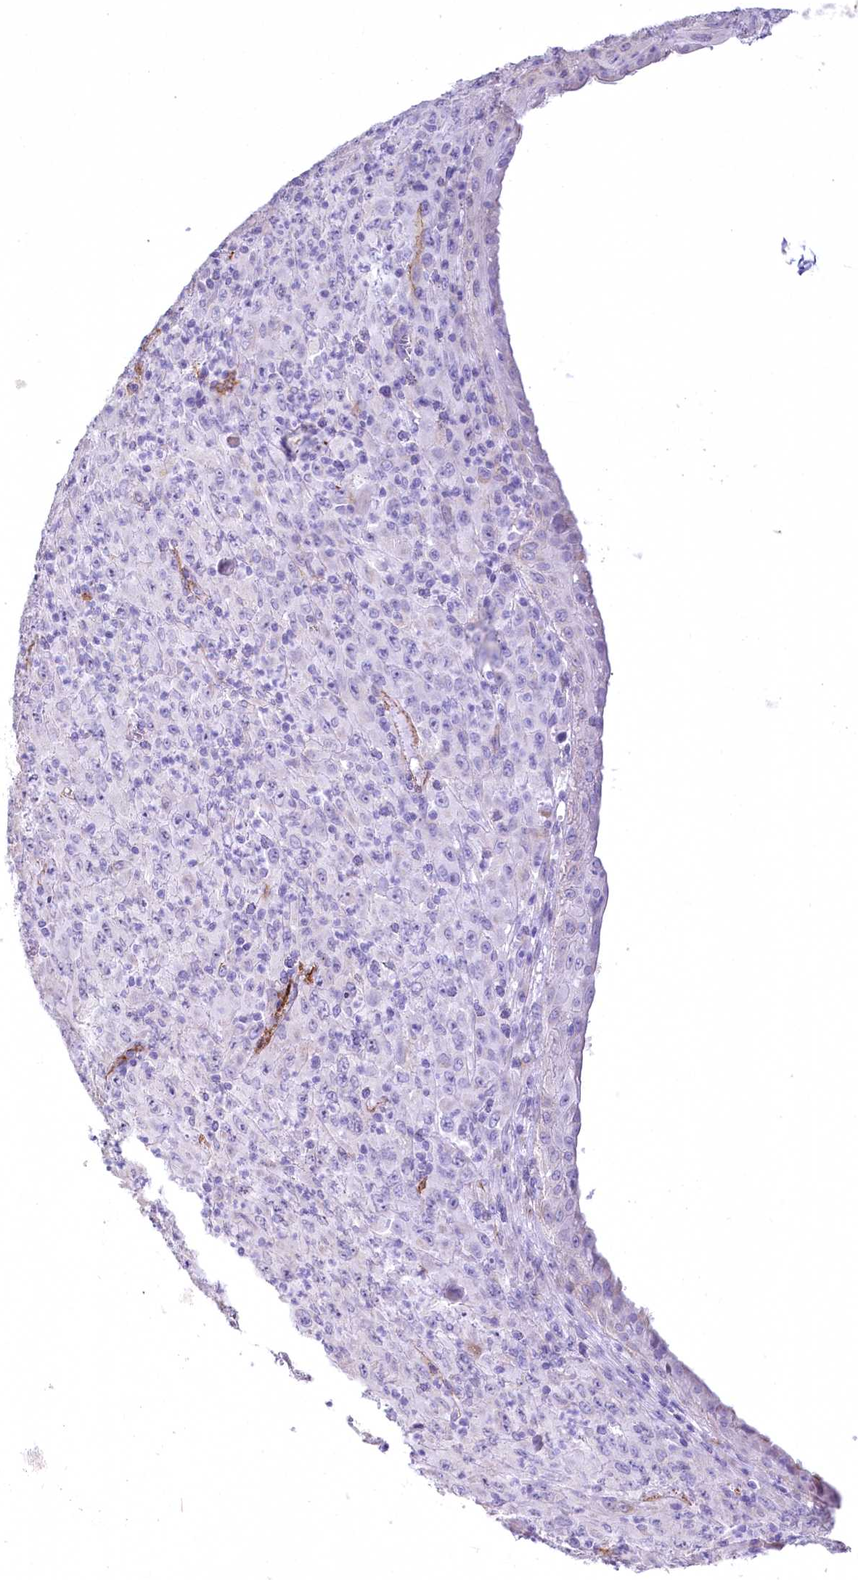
{"staining": {"intensity": "negative", "quantity": "none", "location": "none"}, "tissue": "melanoma", "cell_type": "Tumor cells", "image_type": "cancer", "snomed": [{"axis": "morphology", "description": "Malignant melanoma, Metastatic site"}, {"axis": "topography", "description": "Skin"}], "caption": "Micrograph shows no significant protein positivity in tumor cells of melanoma.", "gene": "SYNPO2", "patient": {"sex": "female", "age": 56}}